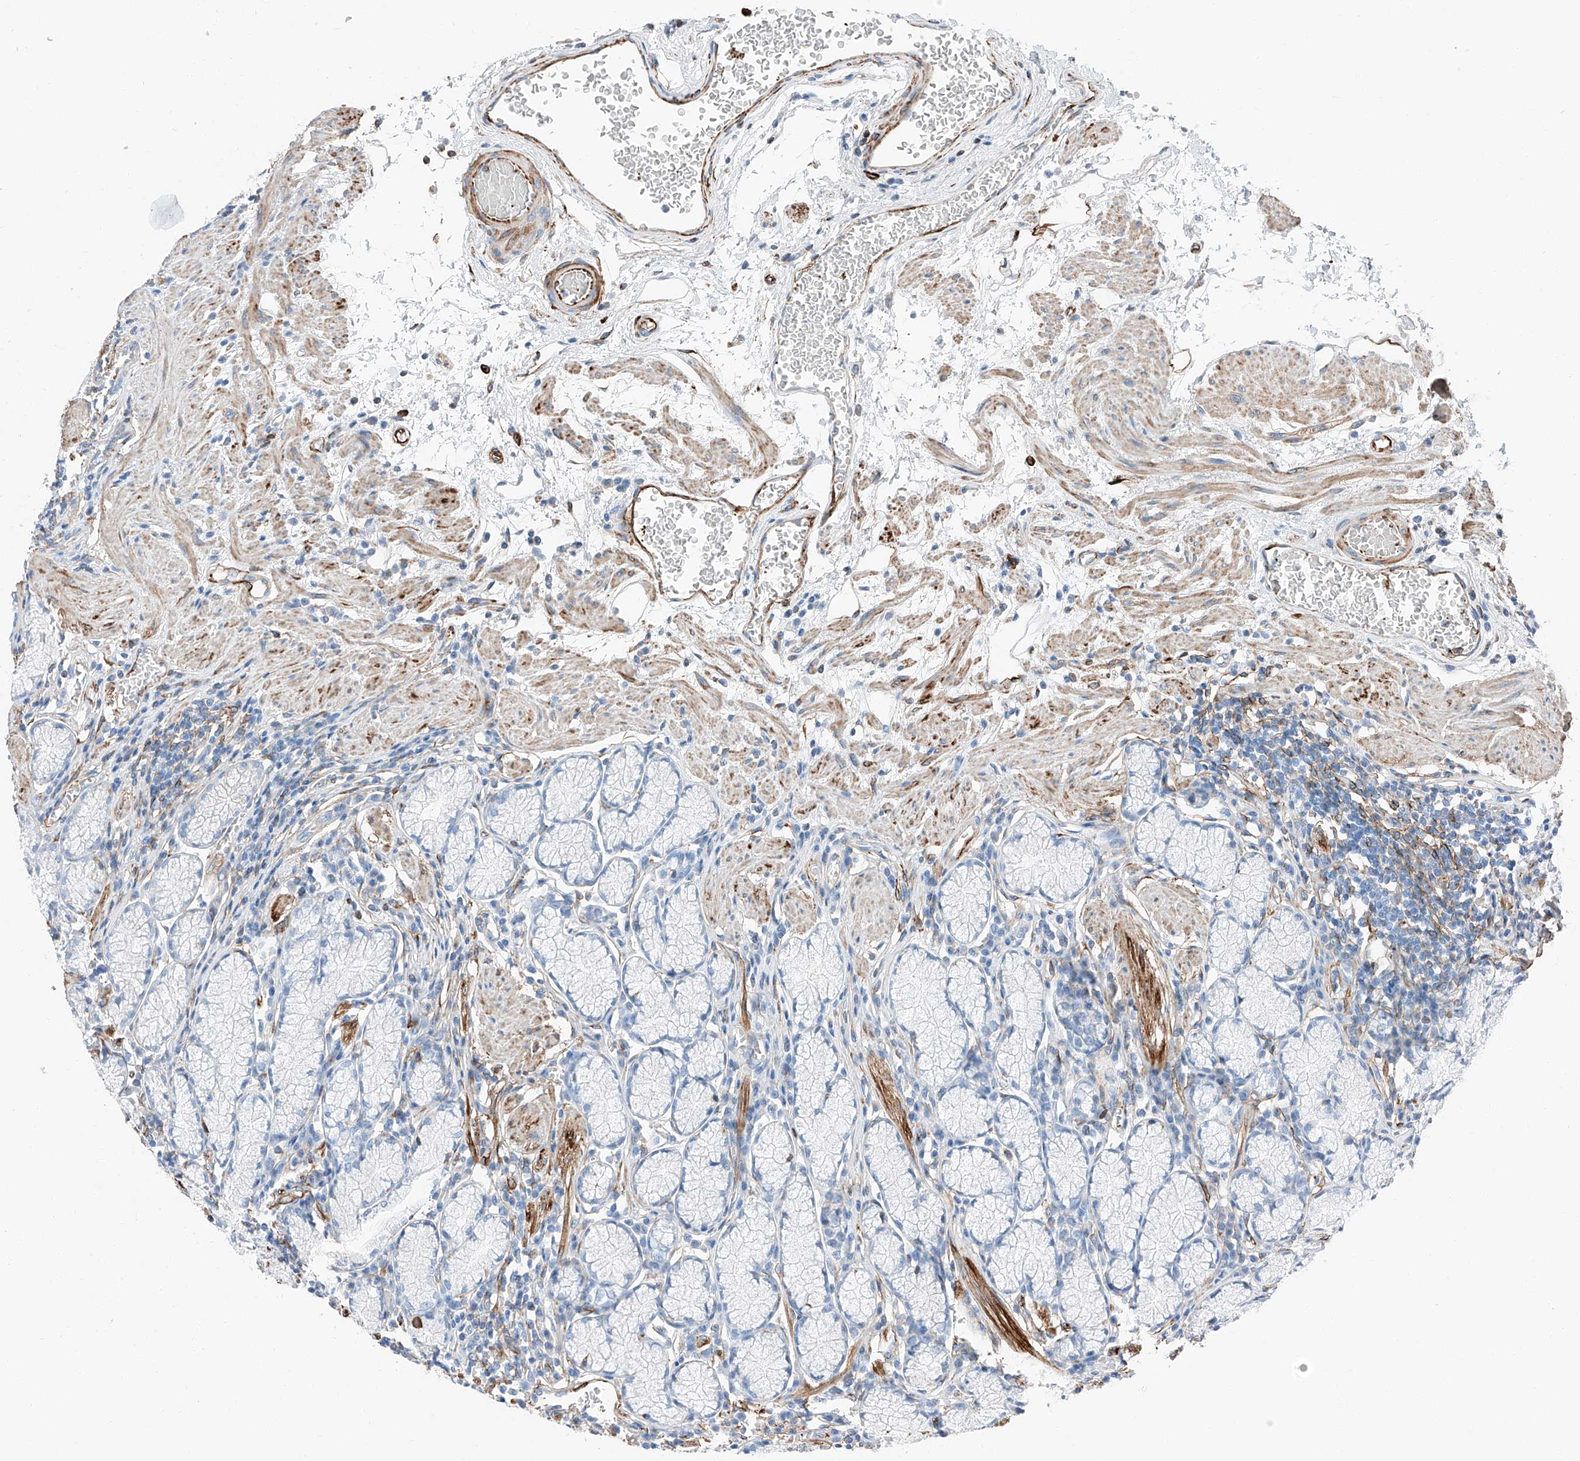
{"staining": {"intensity": "negative", "quantity": "none", "location": "none"}, "tissue": "stomach", "cell_type": "Glandular cells", "image_type": "normal", "snomed": [{"axis": "morphology", "description": "Normal tissue, NOS"}, {"axis": "topography", "description": "Stomach"}], "caption": "The image reveals no staining of glandular cells in benign stomach.", "gene": "ZNF804A", "patient": {"sex": "male", "age": 55}}